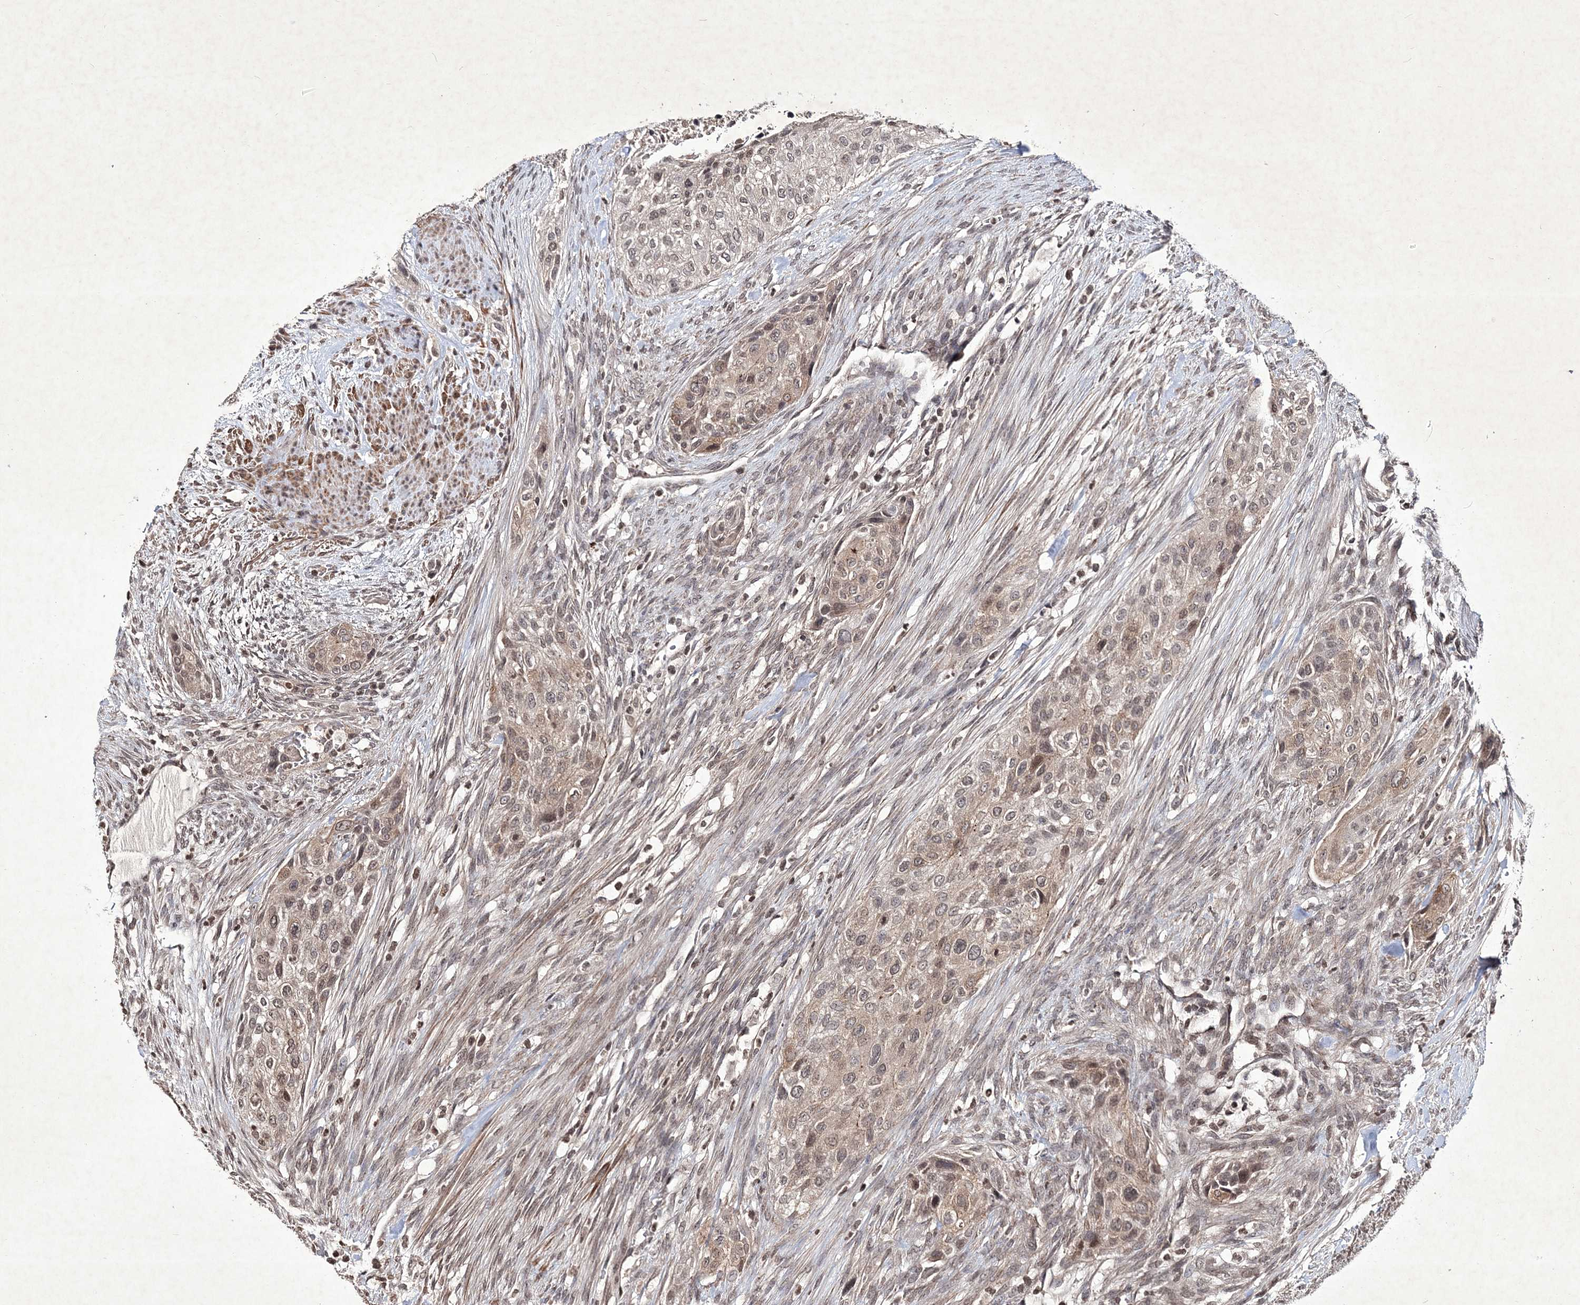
{"staining": {"intensity": "moderate", "quantity": "25%-75%", "location": "cytoplasmic/membranous,nuclear"}, "tissue": "urothelial cancer", "cell_type": "Tumor cells", "image_type": "cancer", "snomed": [{"axis": "morphology", "description": "Urothelial carcinoma, High grade"}, {"axis": "topography", "description": "Urinary bladder"}], "caption": "A micrograph of human urothelial cancer stained for a protein reveals moderate cytoplasmic/membranous and nuclear brown staining in tumor cells.", "gene": "SOWAHB", "patient": {"sex": "male", "age": 35}}